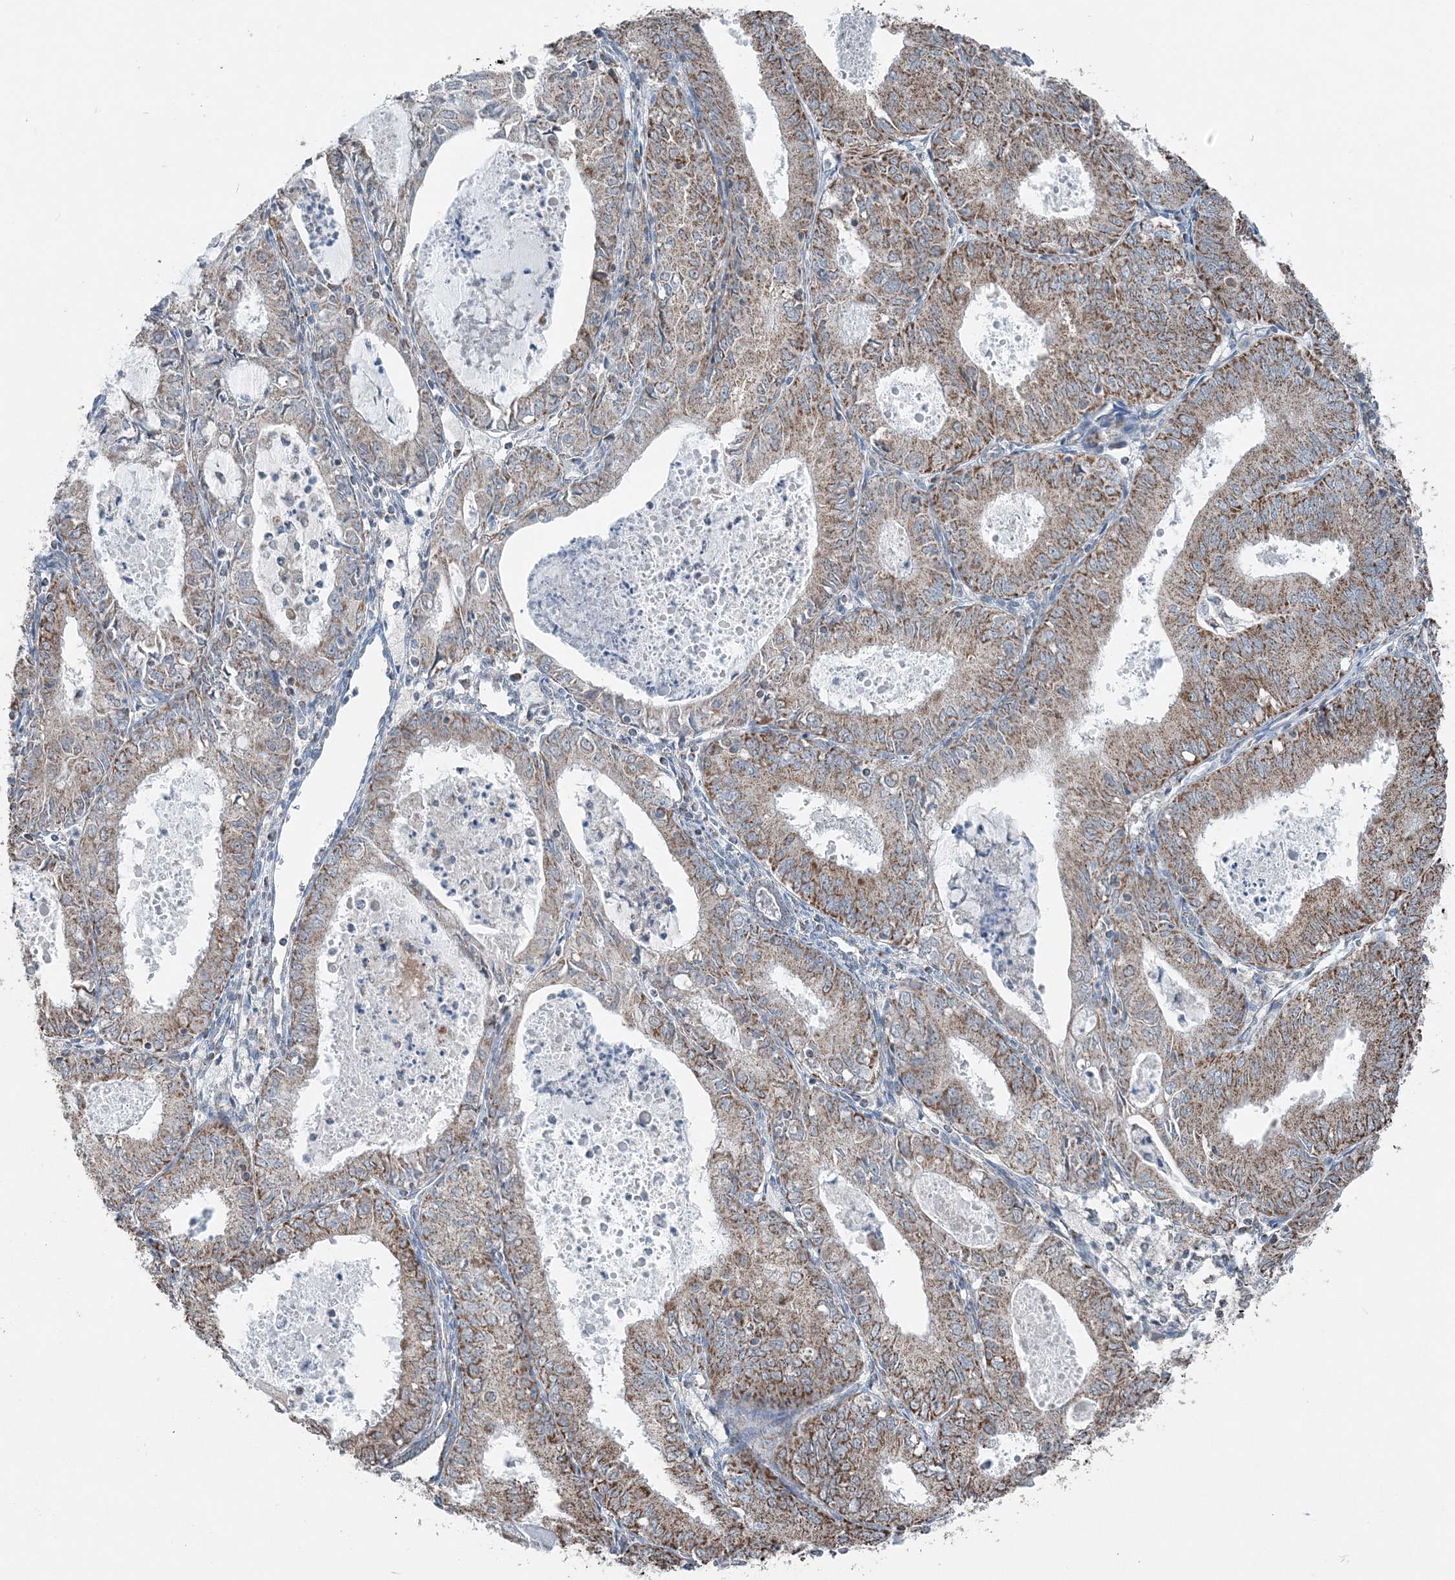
{"staining": {"intensity": "moderate", "quantity": ">75%", "location": "cytoplasmic/membranous"}, "tissue": "endometrial cancer", "cell_type": "Tumor cells", "image_type": "cancer", "snomed": [{"axis": "morphology", "description": "Adenocarcinoma, NOS"}, {"axis": "topography", "description": "Endometrium"}], "caption": "High-power microscopy captured an IHC histopathology image of endometrial cancer (adenocarcinoma), revealing moderate cytoplasmic/membranous expression in approximately >75% of tumor cells. (DAB IHC, brown staining for protein, blue staining for nuclei).", "gene": "SUCLG1", "patient": {"sex": "female", "age": 57}}